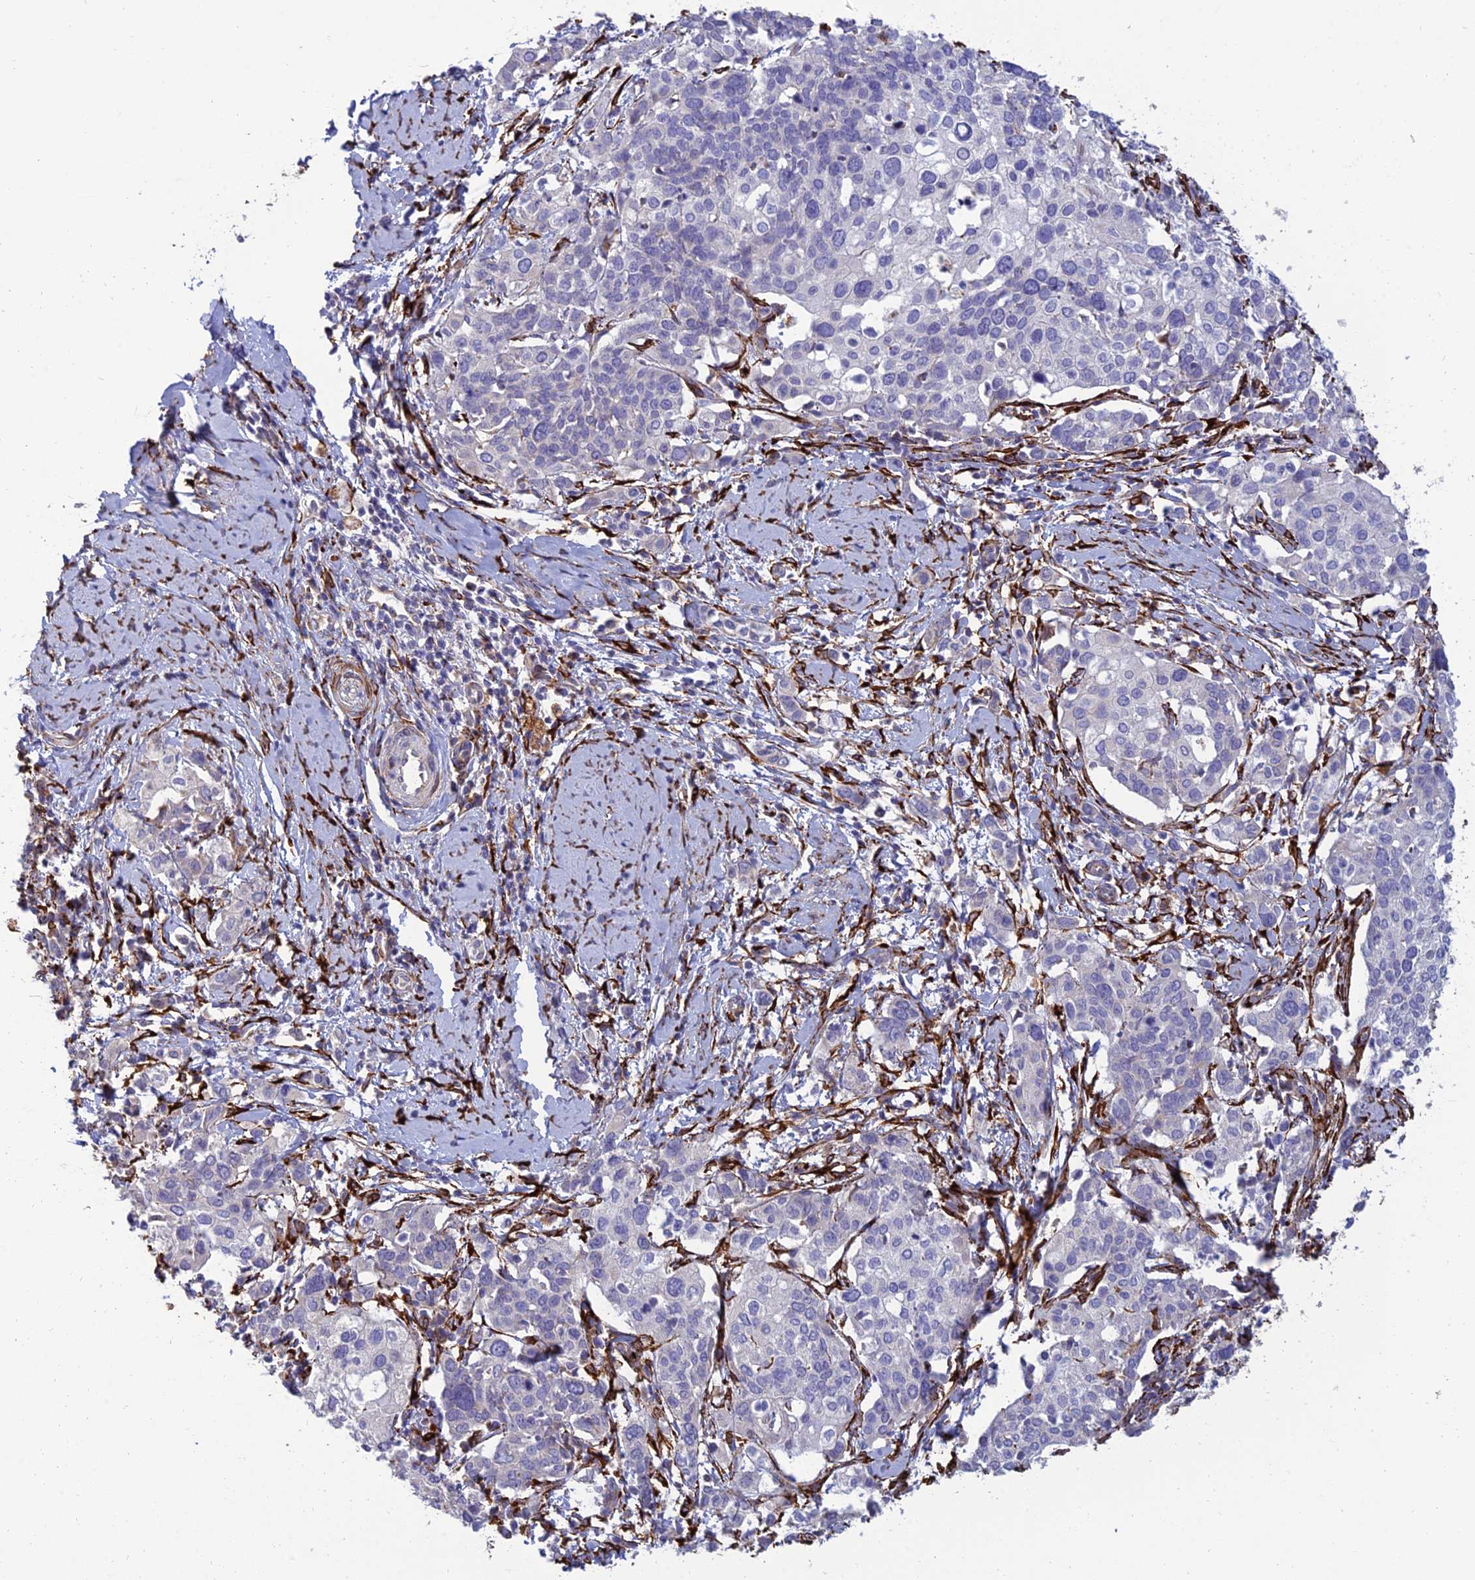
{"staining": {"intensity": "negative", "quantity": "none", "location": "none"}, "tissue": "cervical cancer", "cell_type": "Tumor cells", "image_type": "cancer", "snomed": [{"axis": "morphology", "description": "Squamous cell carcinoma, NOS"}, {"axis": "topography", "description": "Cervix"}], "caption": "Tumor cells show no significant positivity in cervical squamous cell carcinoma.", "gene": "RCN3", "patient": {"sex": "female", "age": 44}}